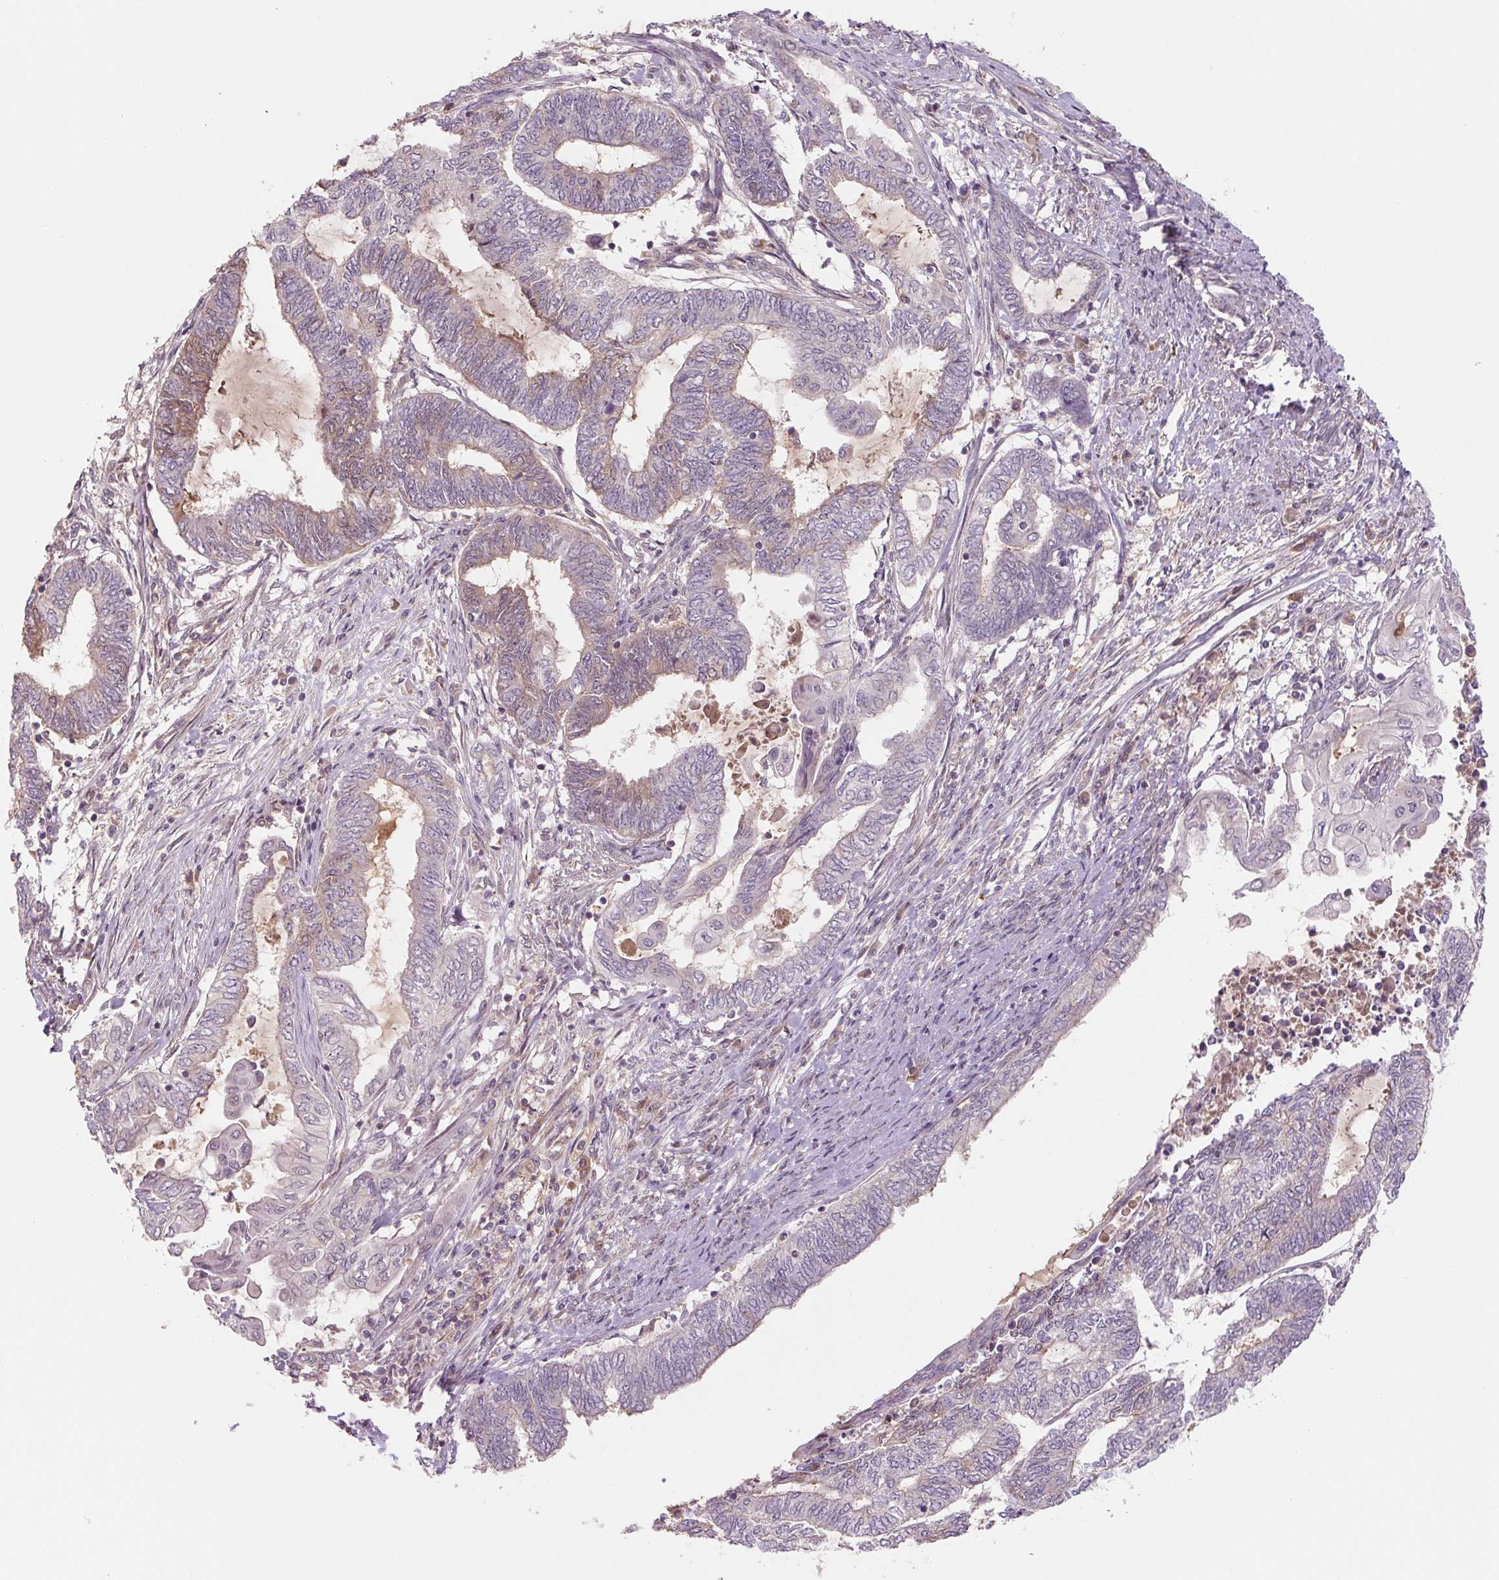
{"staining": {"intensity": "weak", "quantity": "<25%", "location": "cytoplasmic/membranous"}, "tissue": "endometrial cancer", "cell_type": "Tumor cells", "image_type": "cancer", "snomed": [{"axis": "morphology", "description": "Adenocarcinoma, NOS"}, {"axis": "topography", "description": "Uterus"}, {"axis": "topography", "description": "Endometrium"}], "caption": "The immunohistochemistry (IHC) micrograph has no significant positivity in tumor cells of endometrial cancer (adenocarcinoma) tissue. Brightfield microscopy of immunohistochemistry stained with DAB (brown) and hematoxylin (blue), captured at high magnification.", "gene": "C2orf73", "patient": {"sex": "female", "age": 70}}